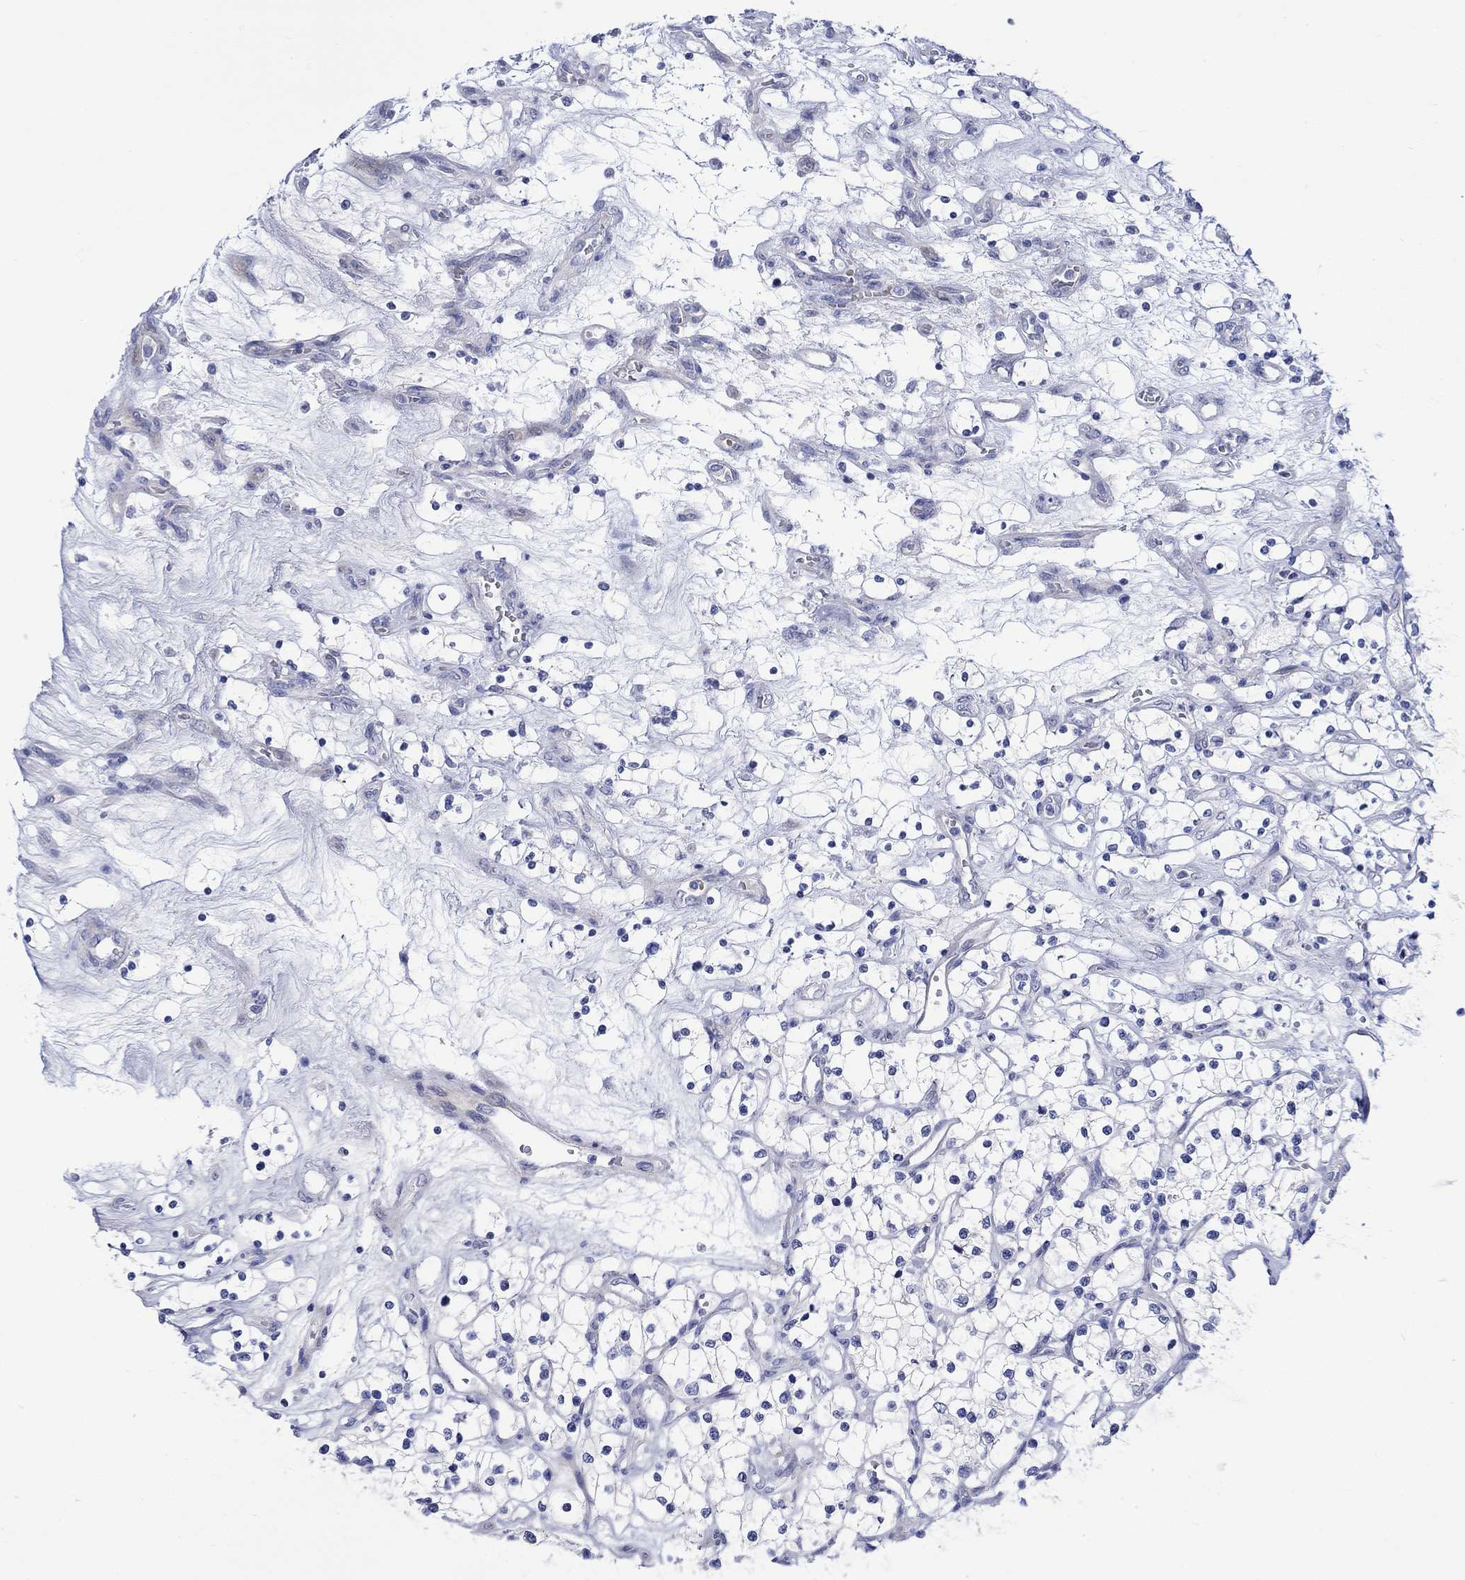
{"staining": {"intensity": "negative", "quantity": "none", "location": "none"}, "tissue": "renal cancer", "cell_type": "Tumor cells", "image_type": "cancer", "snomed": [{"axis": "morphology", "description": "Adenocarcinoma, NOS"}, {"axis": "topography", "description": "Kidney"}], "caption": "A histopathology image of adenocarcinoma (renal) stained for a protein shows no brown staining in tumor cells. Nuclei are stained in blue.", "gene": "NRIP3", "patient": {"sex": "female", "age": 69}}